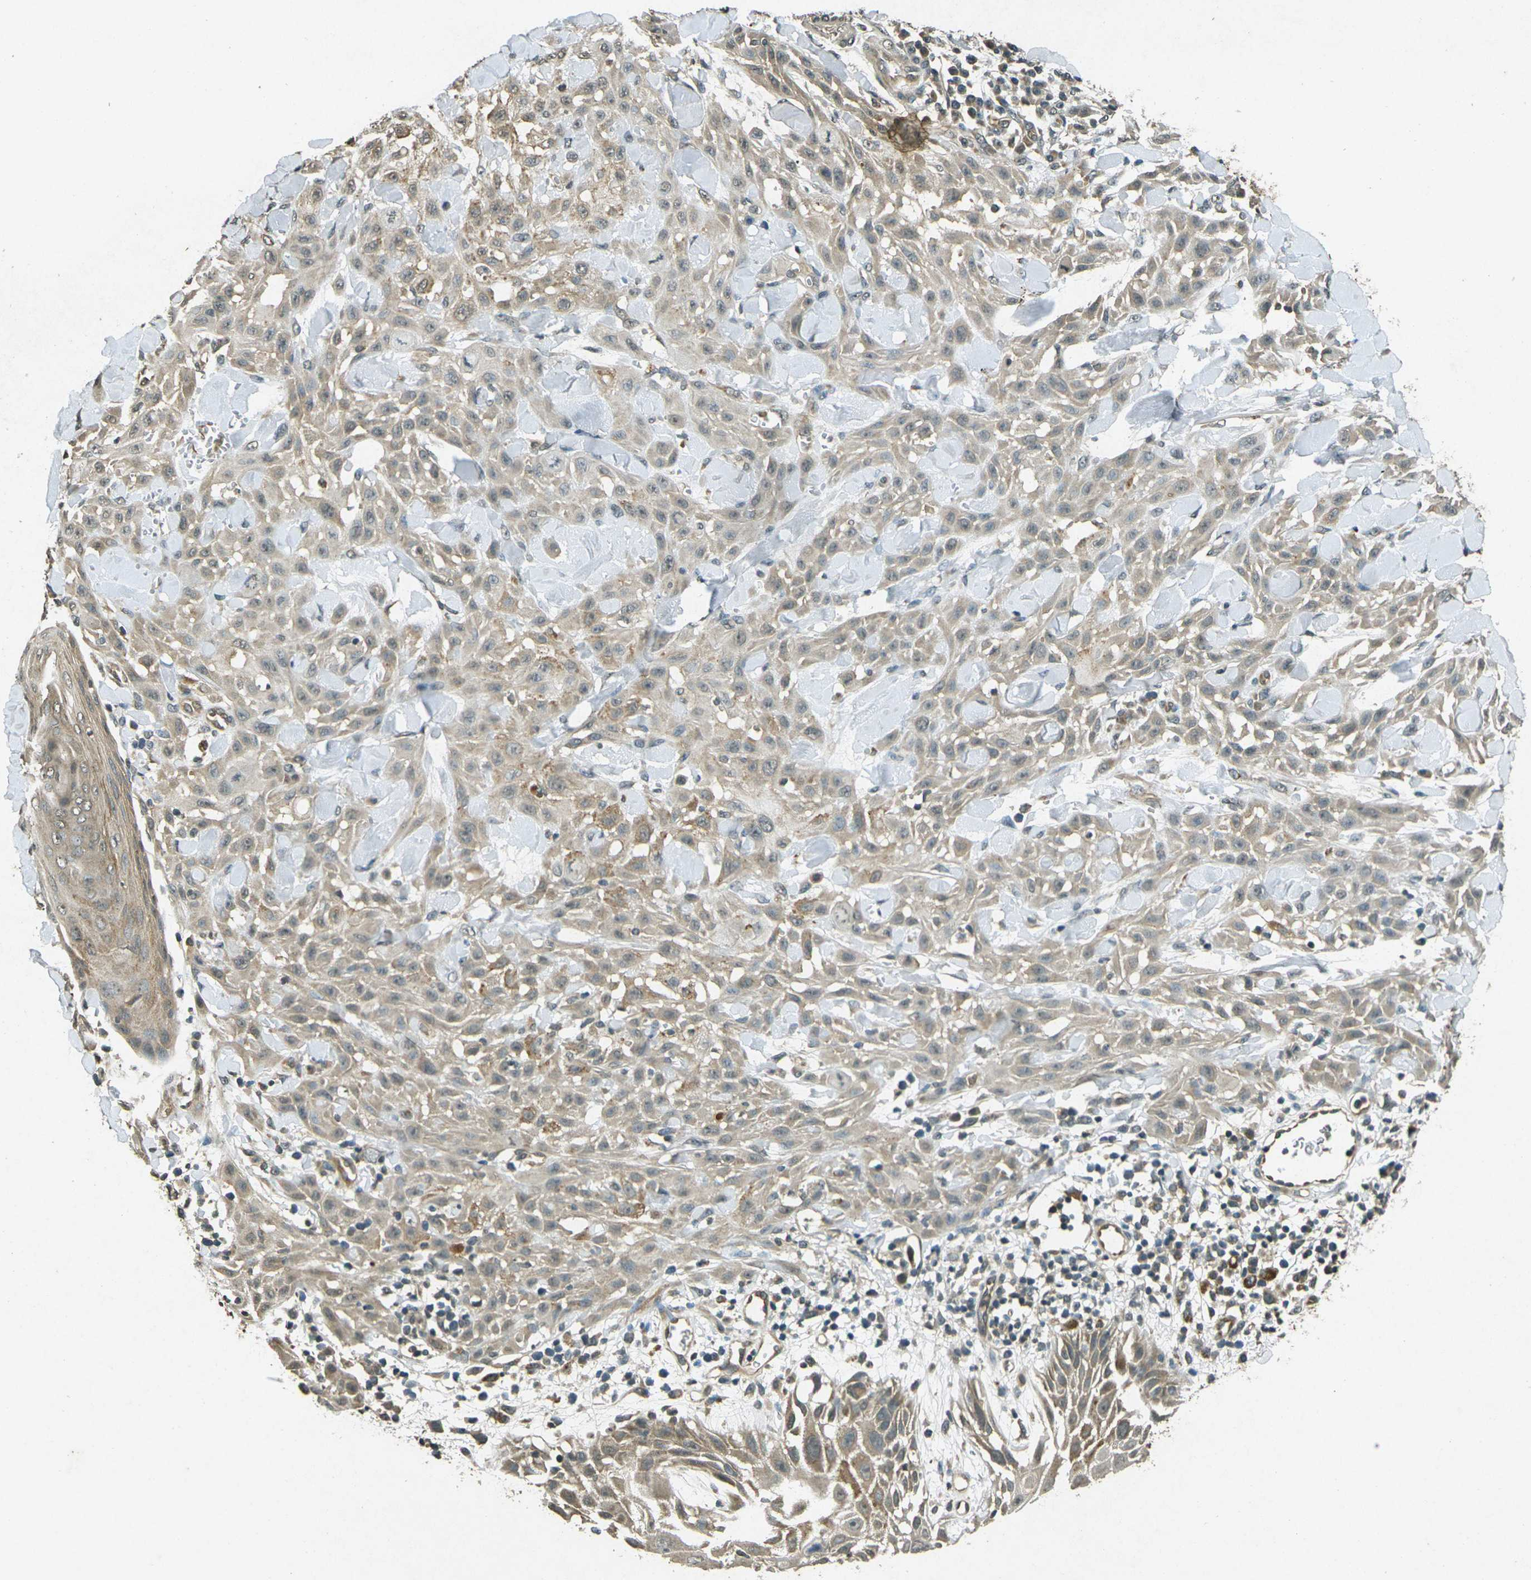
{"staining": {"intensity": "weak", "quantity": ">75%", "location": "cytoplasmic/membranous"}, "tissue": "skin cancer", "cell_type": "Tumor cells", "image_type": "cancer", "snomed": [{"axis": "morphology", "description": "Squamous cell carcinoma, NOS"}, {"axis": "topography", "description": "Skin"}], "caption": "Weak cytoplasmic/membranous protein staining is present in approximately >75% of tumor cells in skin cancer.", "gene": "PDE2A", "patient": {"sex": "male", "age": 24}}